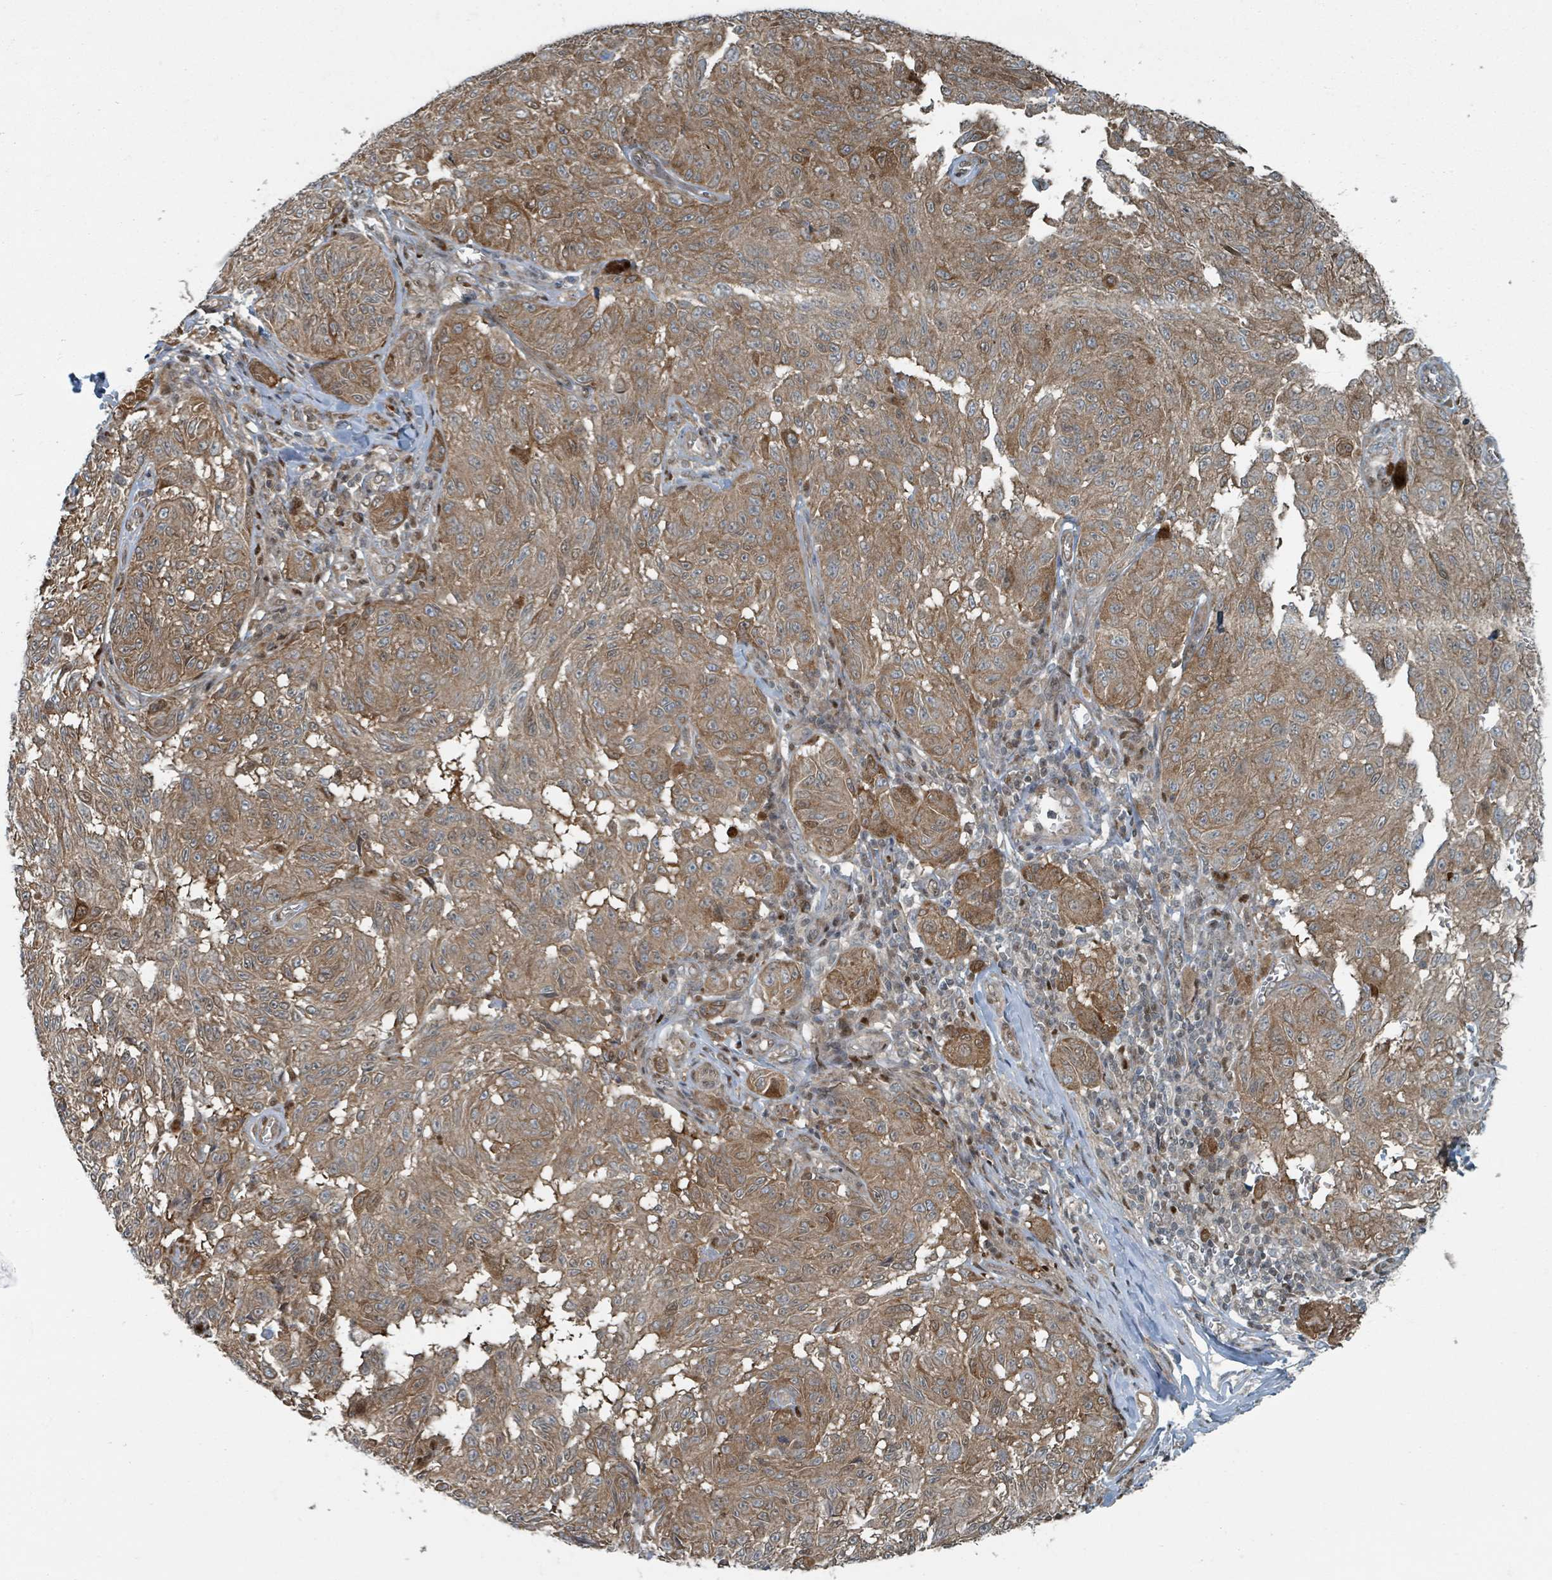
{"staining": {"intensity": "moderate", "quantity": ">75%", "location": "cytoplasmic/membranous"}, "tissue": "melanoma", "cell_type": "Tumor cells", "image_type": "cancer", "snomed": [{"axis": "morphology", "description": "Malignant melanoma, NOS"}, {"axis": "topography", "description": "Skin"}], "caption": "Malignant melanoma tissue reveals moderate cytoplasmic/membranous positivity in about >75% of tumor cells (DAB (3,3'-diaminobenzidine) IHC, brown staining for protein, blue staining for nuclei).", "gene": "RHPN2", "patient": {"sex": "male", "age": 68}}